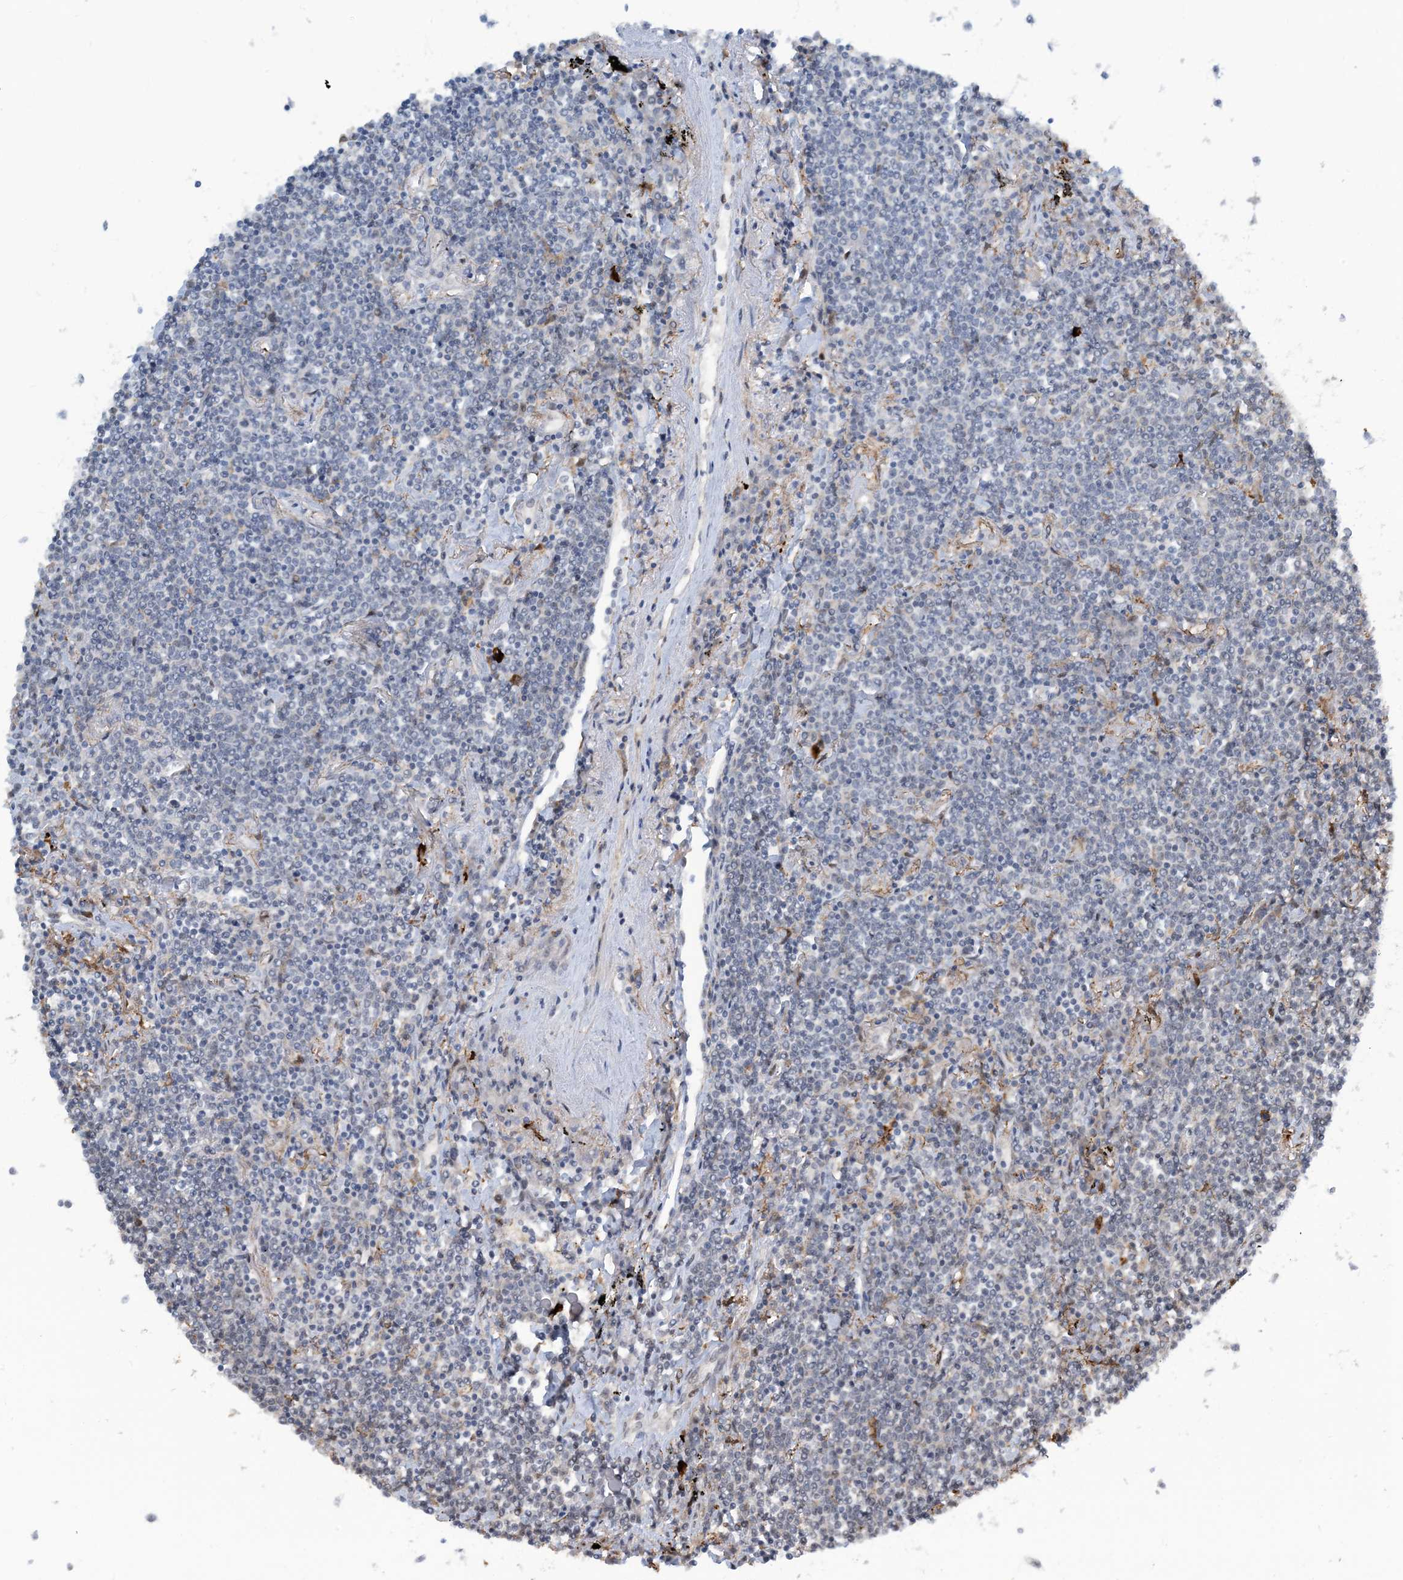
{"staining": {"intensity": "negative", "quantity": "none", "location": "none"}, "tissue": "lymphoma", "cell_type": "Tumor cells", "image_type": "cancer", "snomed": [{"axis": "morphology", "description": "Malignant lymphoma, non-Hodgkin's type, Low grade"}, {"axis": "topography", "description": "Lung"}], "caption": "Immunohistochemical staining of lymphoma displays no significant expression in tumor cells.", "gene": "HEMK1", "patient": {"sex": "female", "age": 71}}